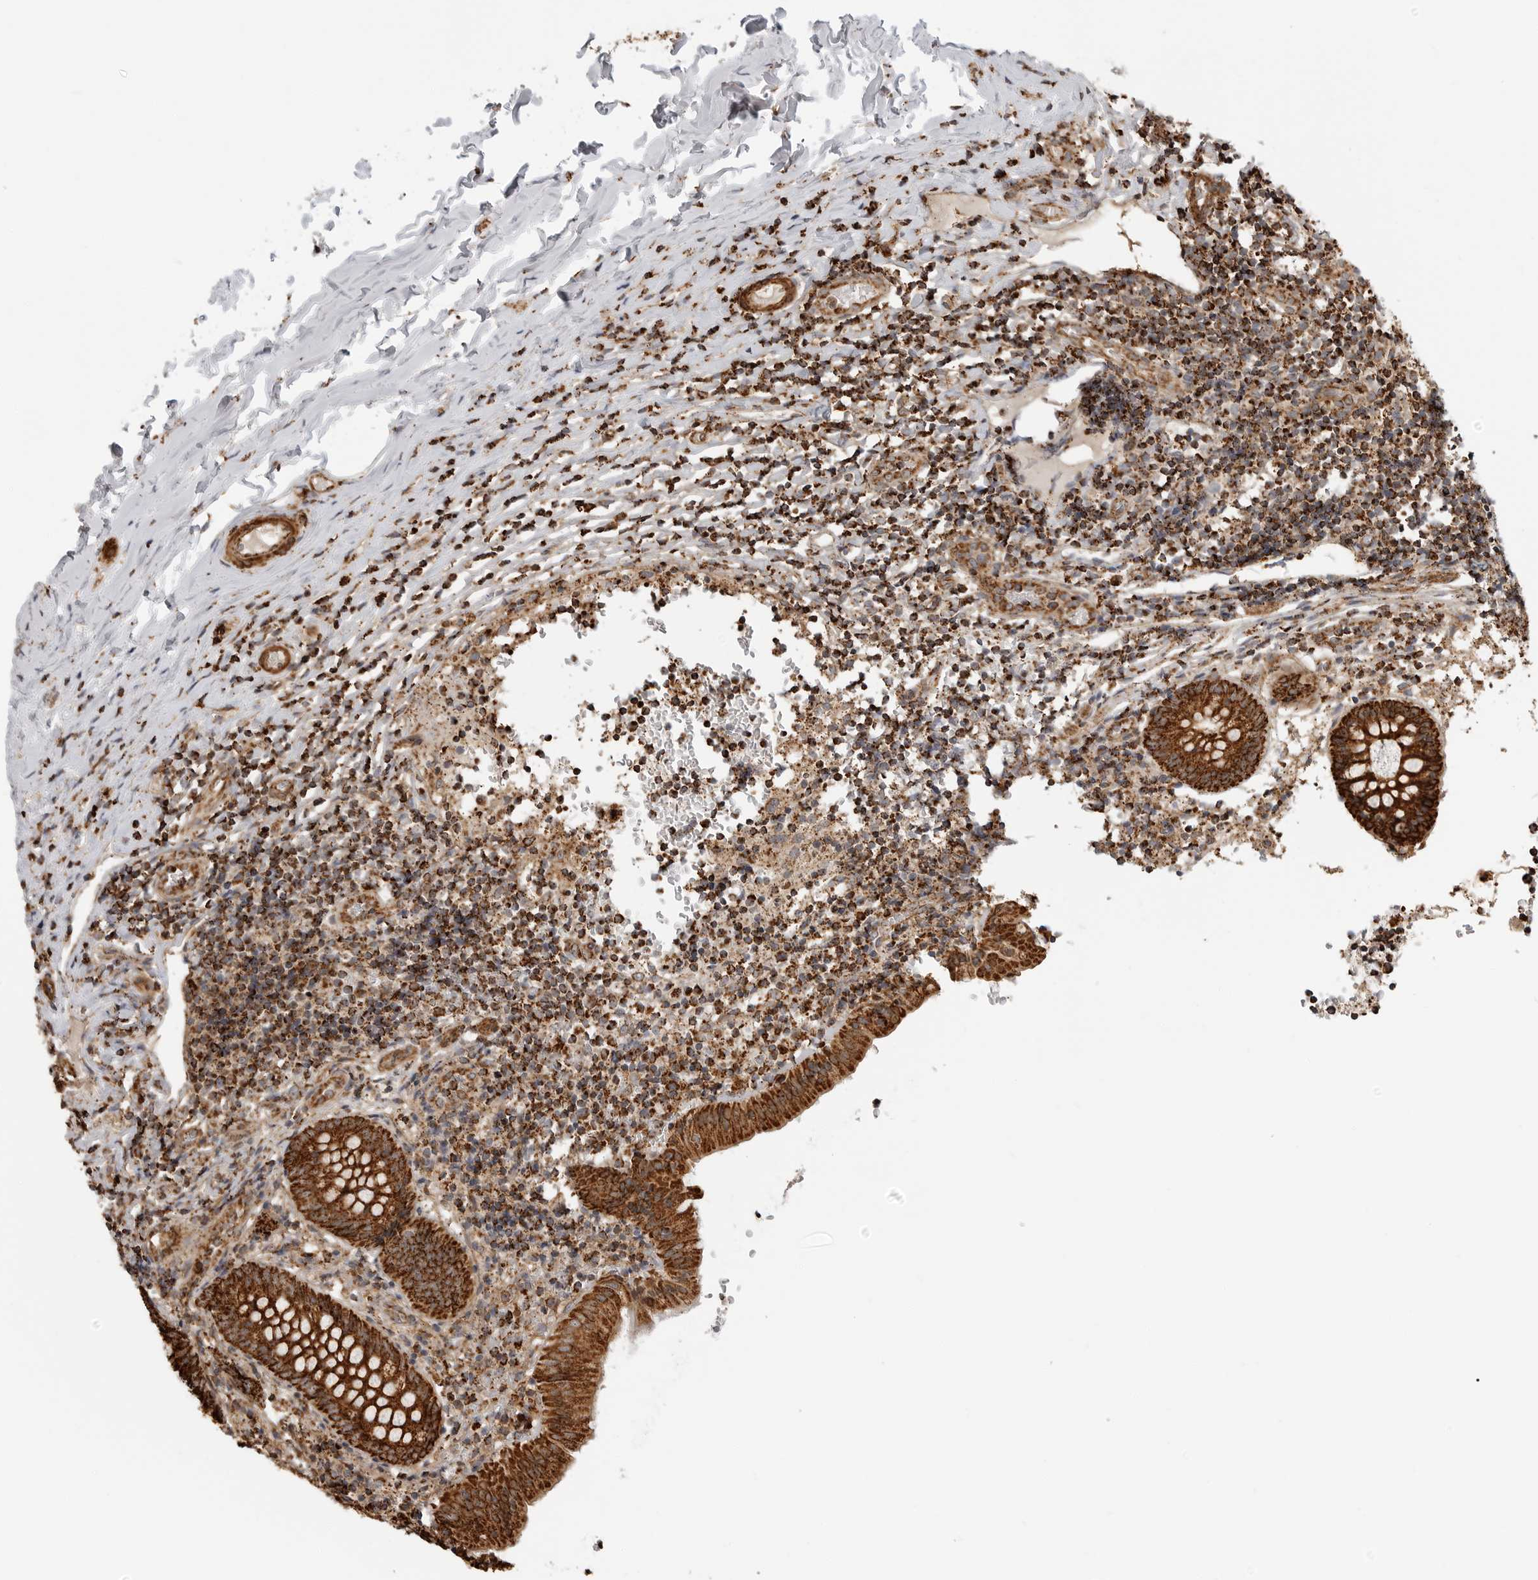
{"staining": {"intensity": "strong", "quantity": ">75%", "location": "cytoplasmic/membranous"}, "tissue": "appendix", "cell_type": "Glandular cells", "image_type": "normal", "snomed": [{"axis": "morphology", "description": "Normal tissue, NOS"}, {"axis": "topography", "description": "Appendix"}], "caption": "A photomicrograph showing strong cytoplasmic/membranous expression in approximately >75% of glandular cells in benign appendix, as visualized by brown immunohistochemical staining.", "gene": "BMP2K", "patient": {"sex": "male", "age": 8}}